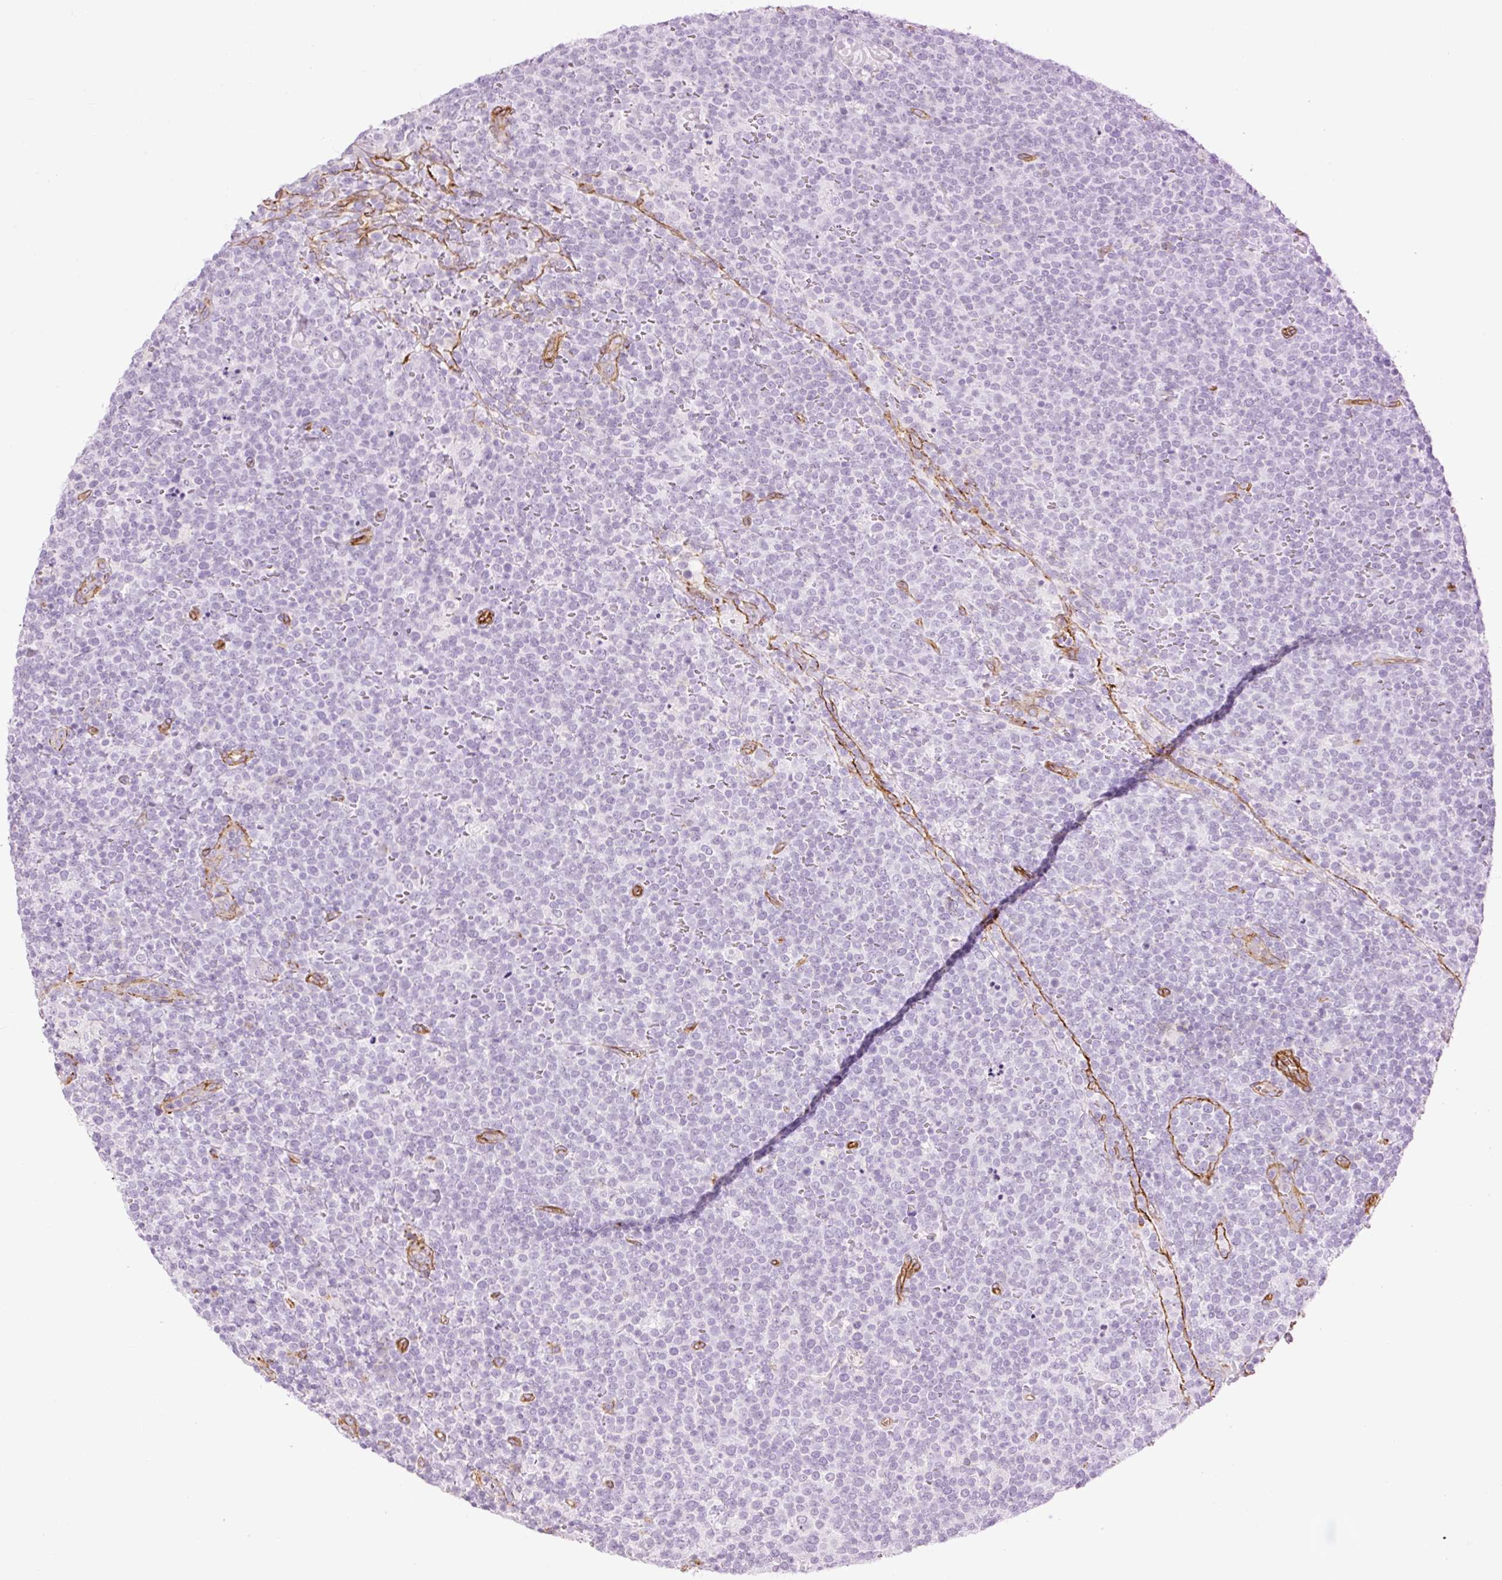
{"staining": {"intensity": "negative", "quantity": "none", "location": "none"}, "tissue": "lymphoma", "cell_type": "Tumor cells", "image_type": "cancer", "snomed": [{"axis": "morphology", "description": "Malignant lymphoma, non-Hodgkin's type, High grade"}, {"axis": "topography", "description": "Lymph node"}], "caption": "High magnification brightfield microscopy of high-grade malignant lymphoma, non-Hodgkin's type stained with DAB (3,3'-diaminobenzidine) (brown) and counterstained with hematoxylin (blue): tumor cells show no significant positivity.", "gene": "CAV1", "patient": {"sex": "male", "age": 61}}